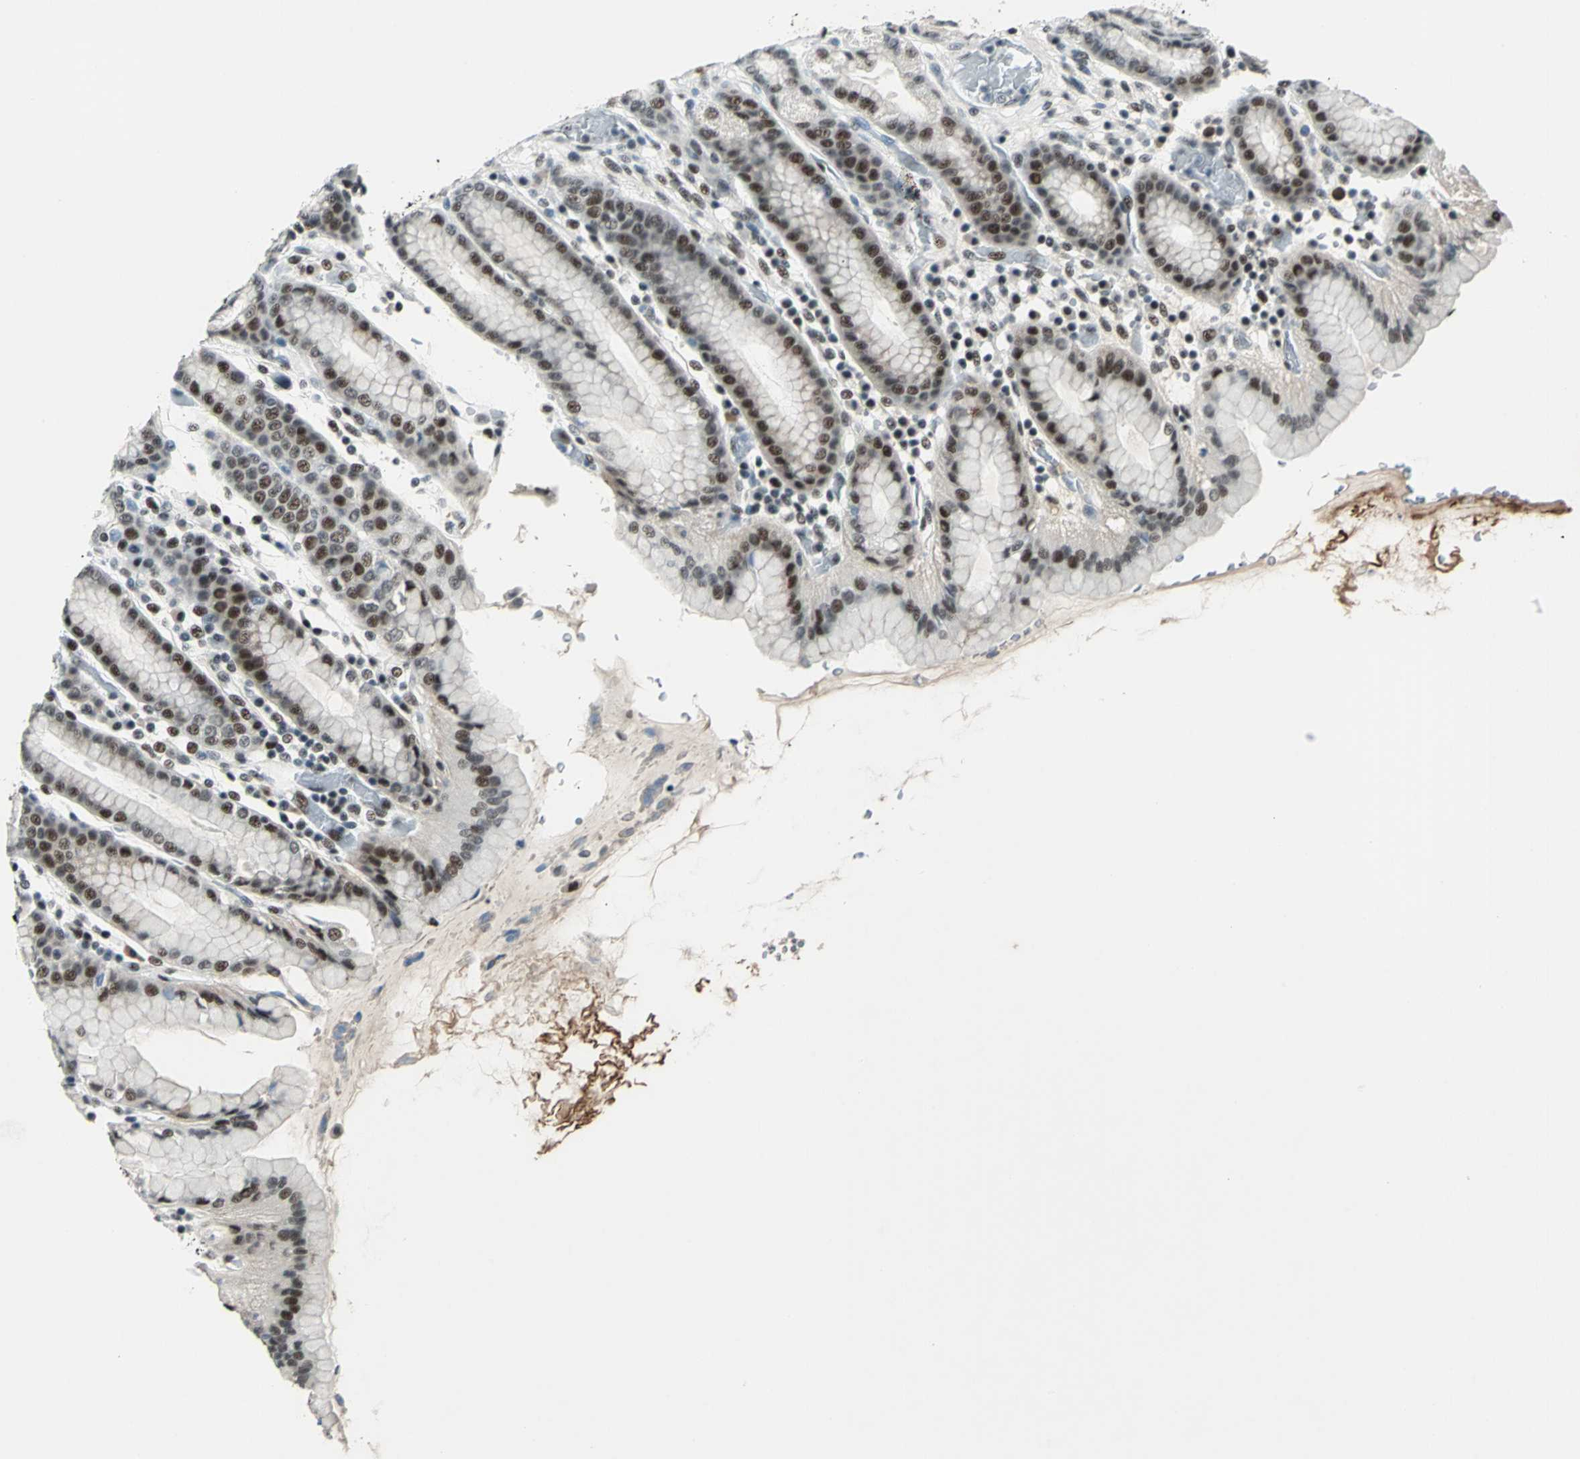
{"staining": {"intensity": "strong", "quantity": ">75%", "location": "cytoplasmic/membranous,nuclear"}, "tissue": "stomach", "cell_type": "Glandular cells", "image_type": "normal", "snomed": [{"axis": "morphology", "description": "Normal tissue, NOS"}, {"axis": "topography", "description": "Stomach, upper"}], "caption": "Normal stomach demonstrates strong cytoplasmic/membranous,nuclear staining in about >75% of glandular cells, visualized by immunohistochemistry.", "gene": "KAT6B", "patient": {"sex": "male", "age": 68}}